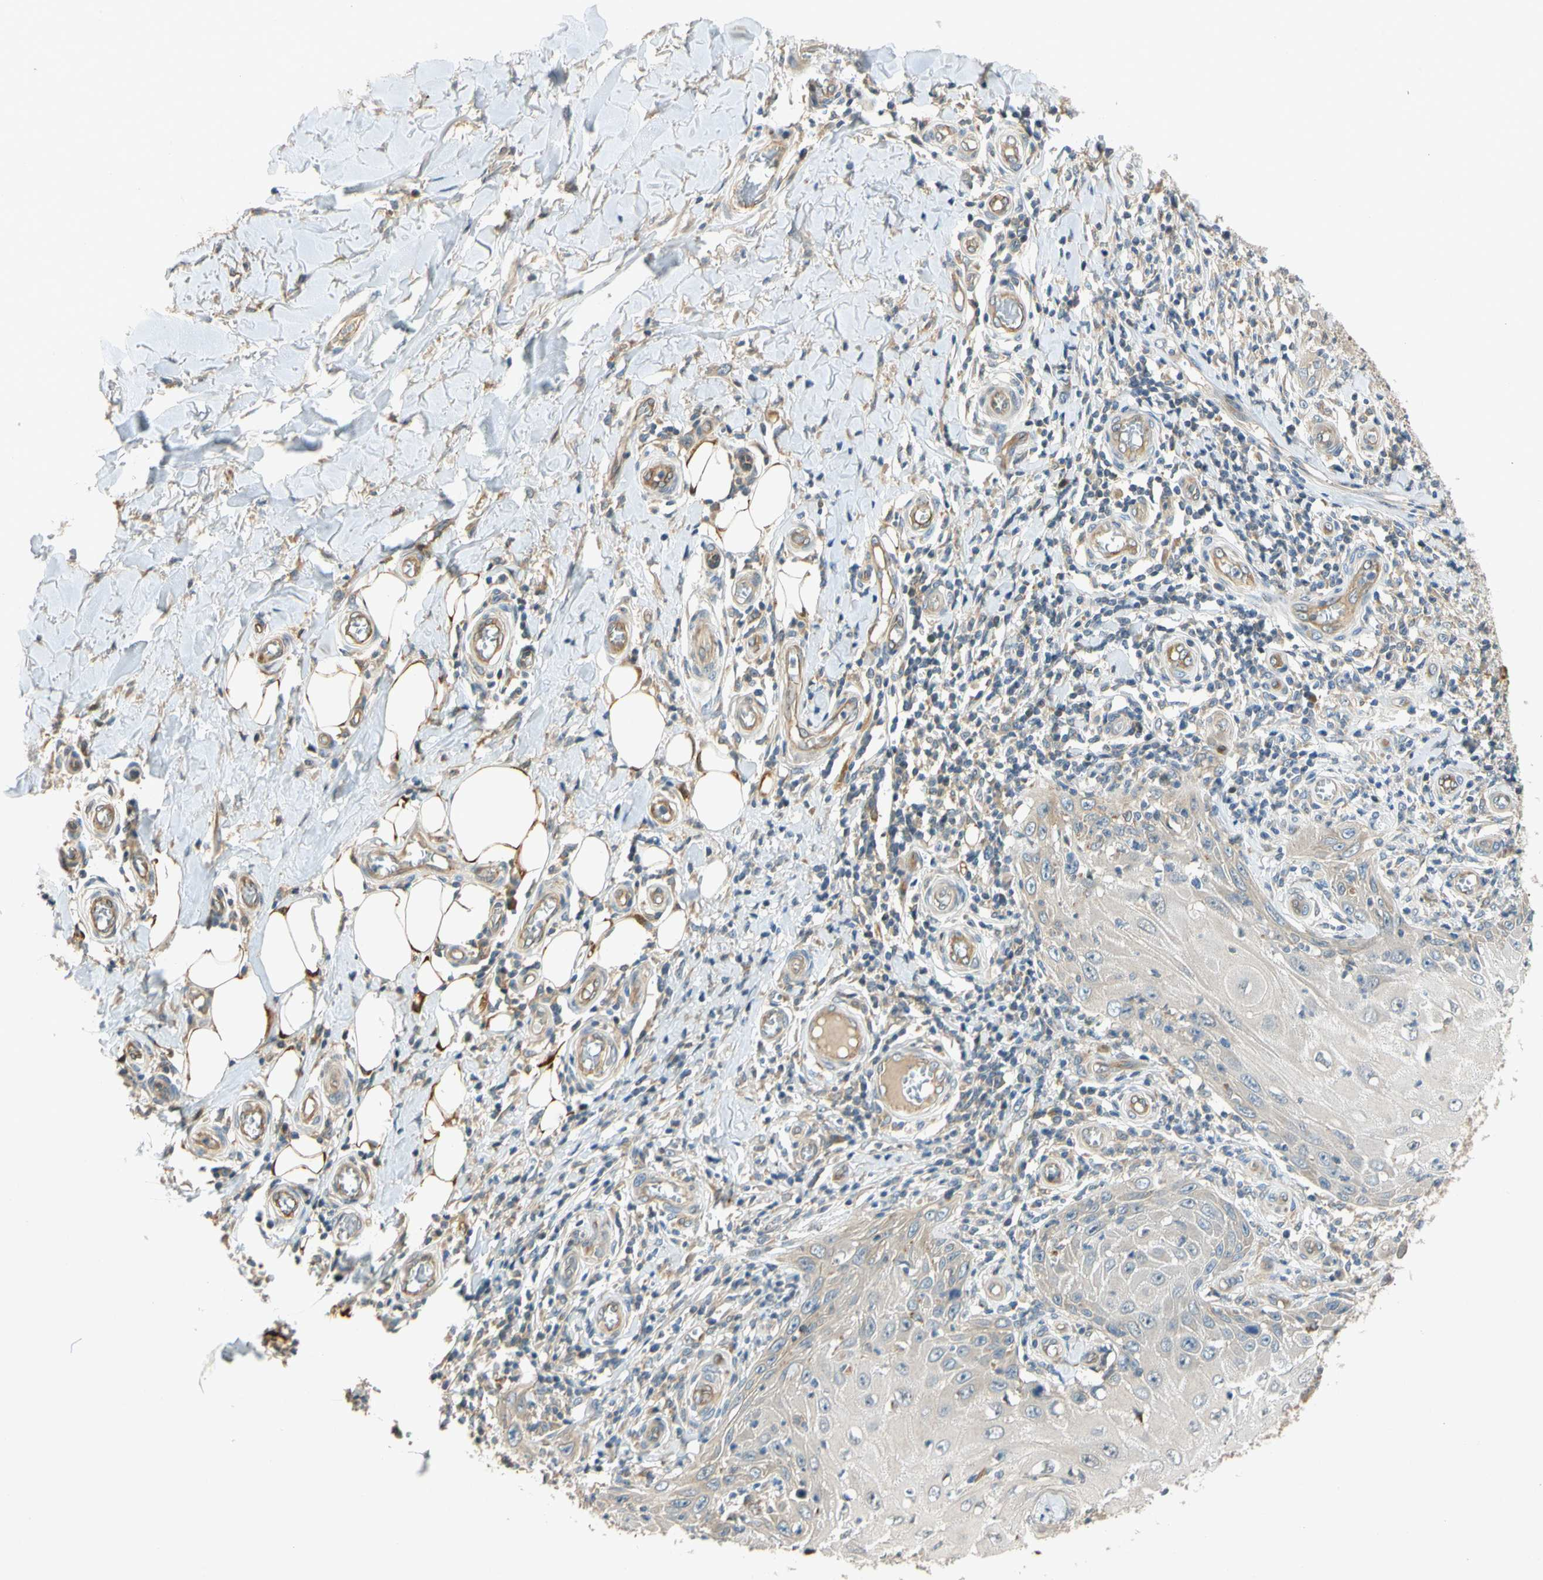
{"staining": {"intensity": "weak", "quantity": "<25%", "location": "cytoplasmic/membranous"}, "tissue": "skin cancer", "cell_type": "Tumor cells", "image_type": "cancer", "snomed": [{"axis": "morphology", "description": "Squamous cell carcinoma, NOS"}, {"axis": "topography", "description": "Skin"}], "caption": "Tumor cells are negative for protein expression in human skin cancer (squamous cell carcinoma). (Immunohistochemistry, brightfield microscopy, high magnification).", "gene": "GATD1", "patient": {"sex": "female", "age": 73}}